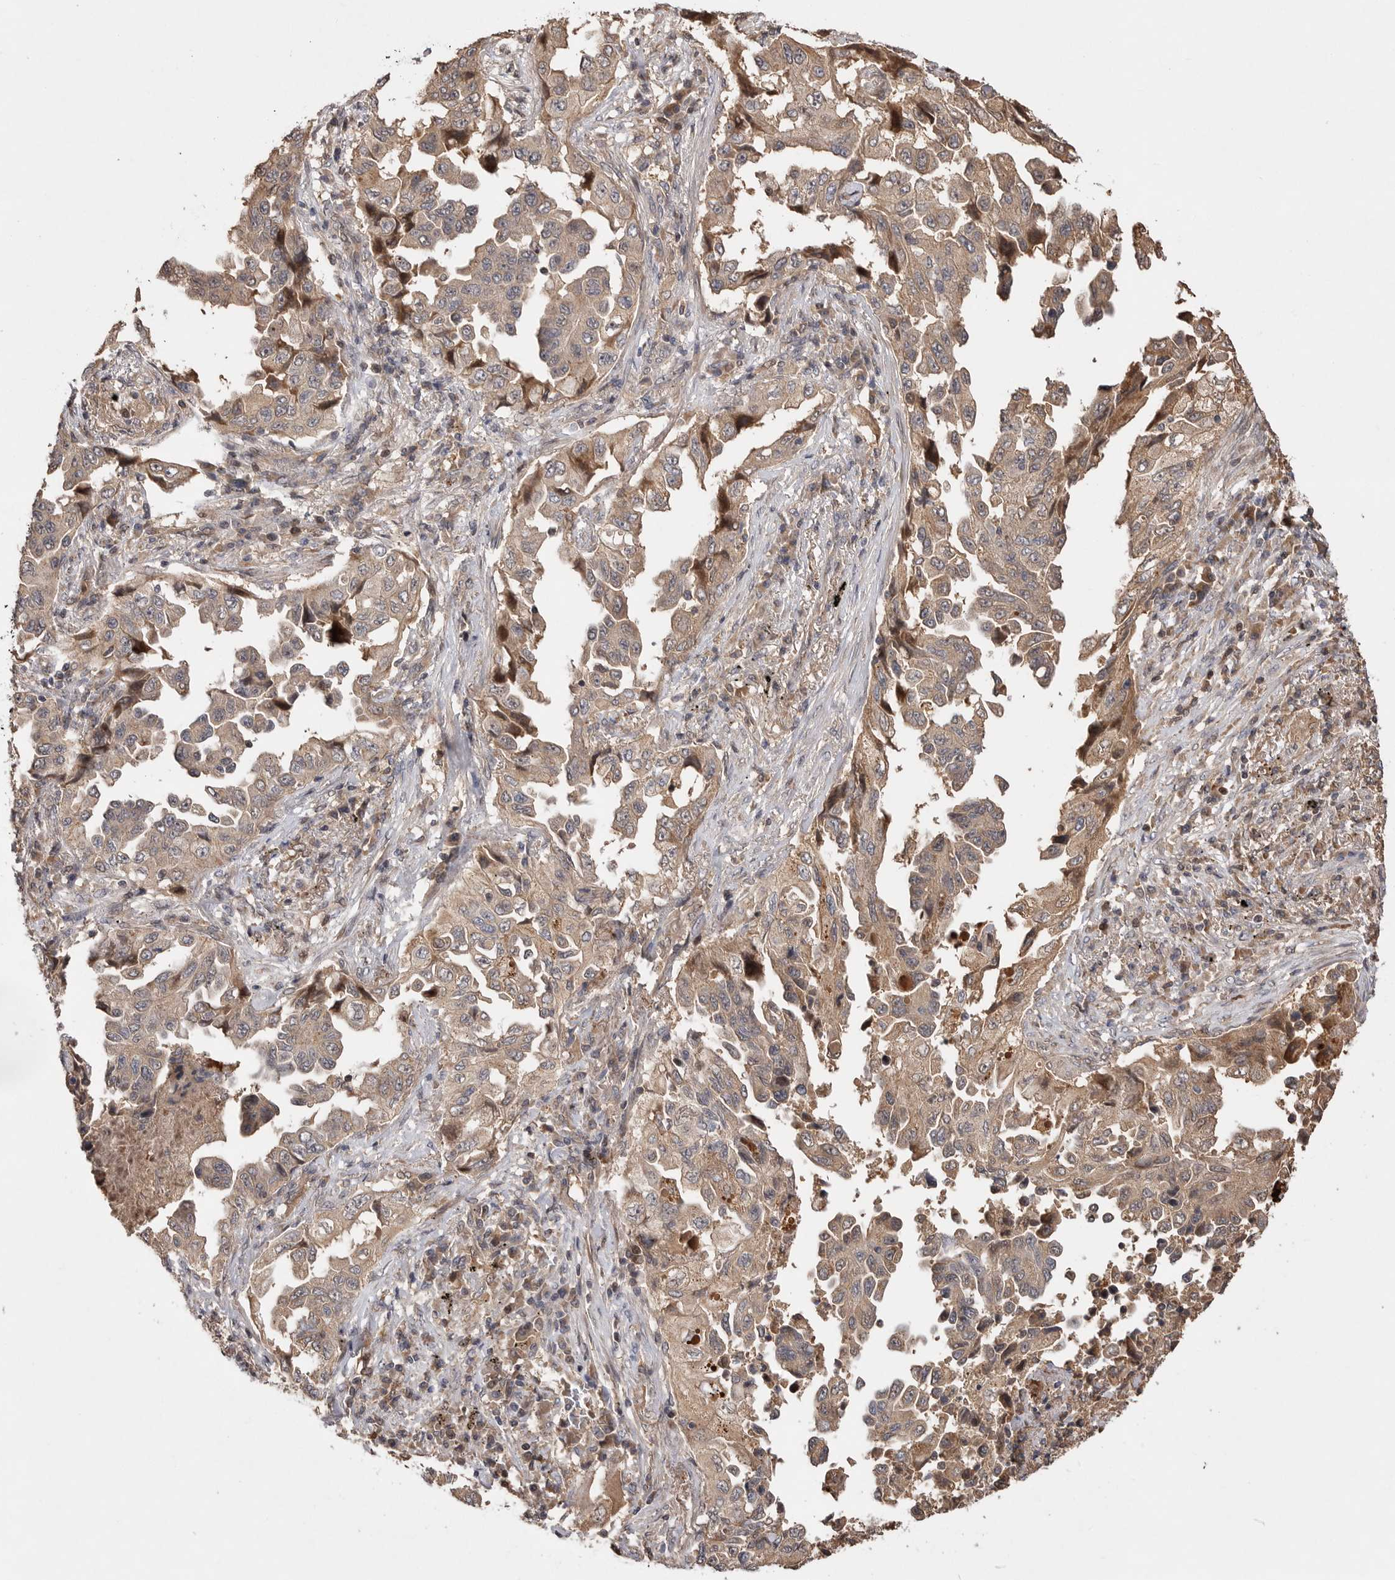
{"staining": {"intensity": "weak", "quantity": ">75%", "location": "cytoplasmic/membranous"}, "tissue": "lung cancer", "cell_type": "Tumor cells", "image_type": "cancer", "snomed": [{"axis": "morphology", "description": "Adenocarcinoma, NOS"}, {"axis": "topography", "description": "Lung"}], "caption": "A micrograph of human lung cancer (adenocarcinoma) stained for a protein exhibits weak cytoplasmic/membranous brown staining in tumor cells.", "gene": "VN1R4", "patient": {"sex": "female", "age": 51}}